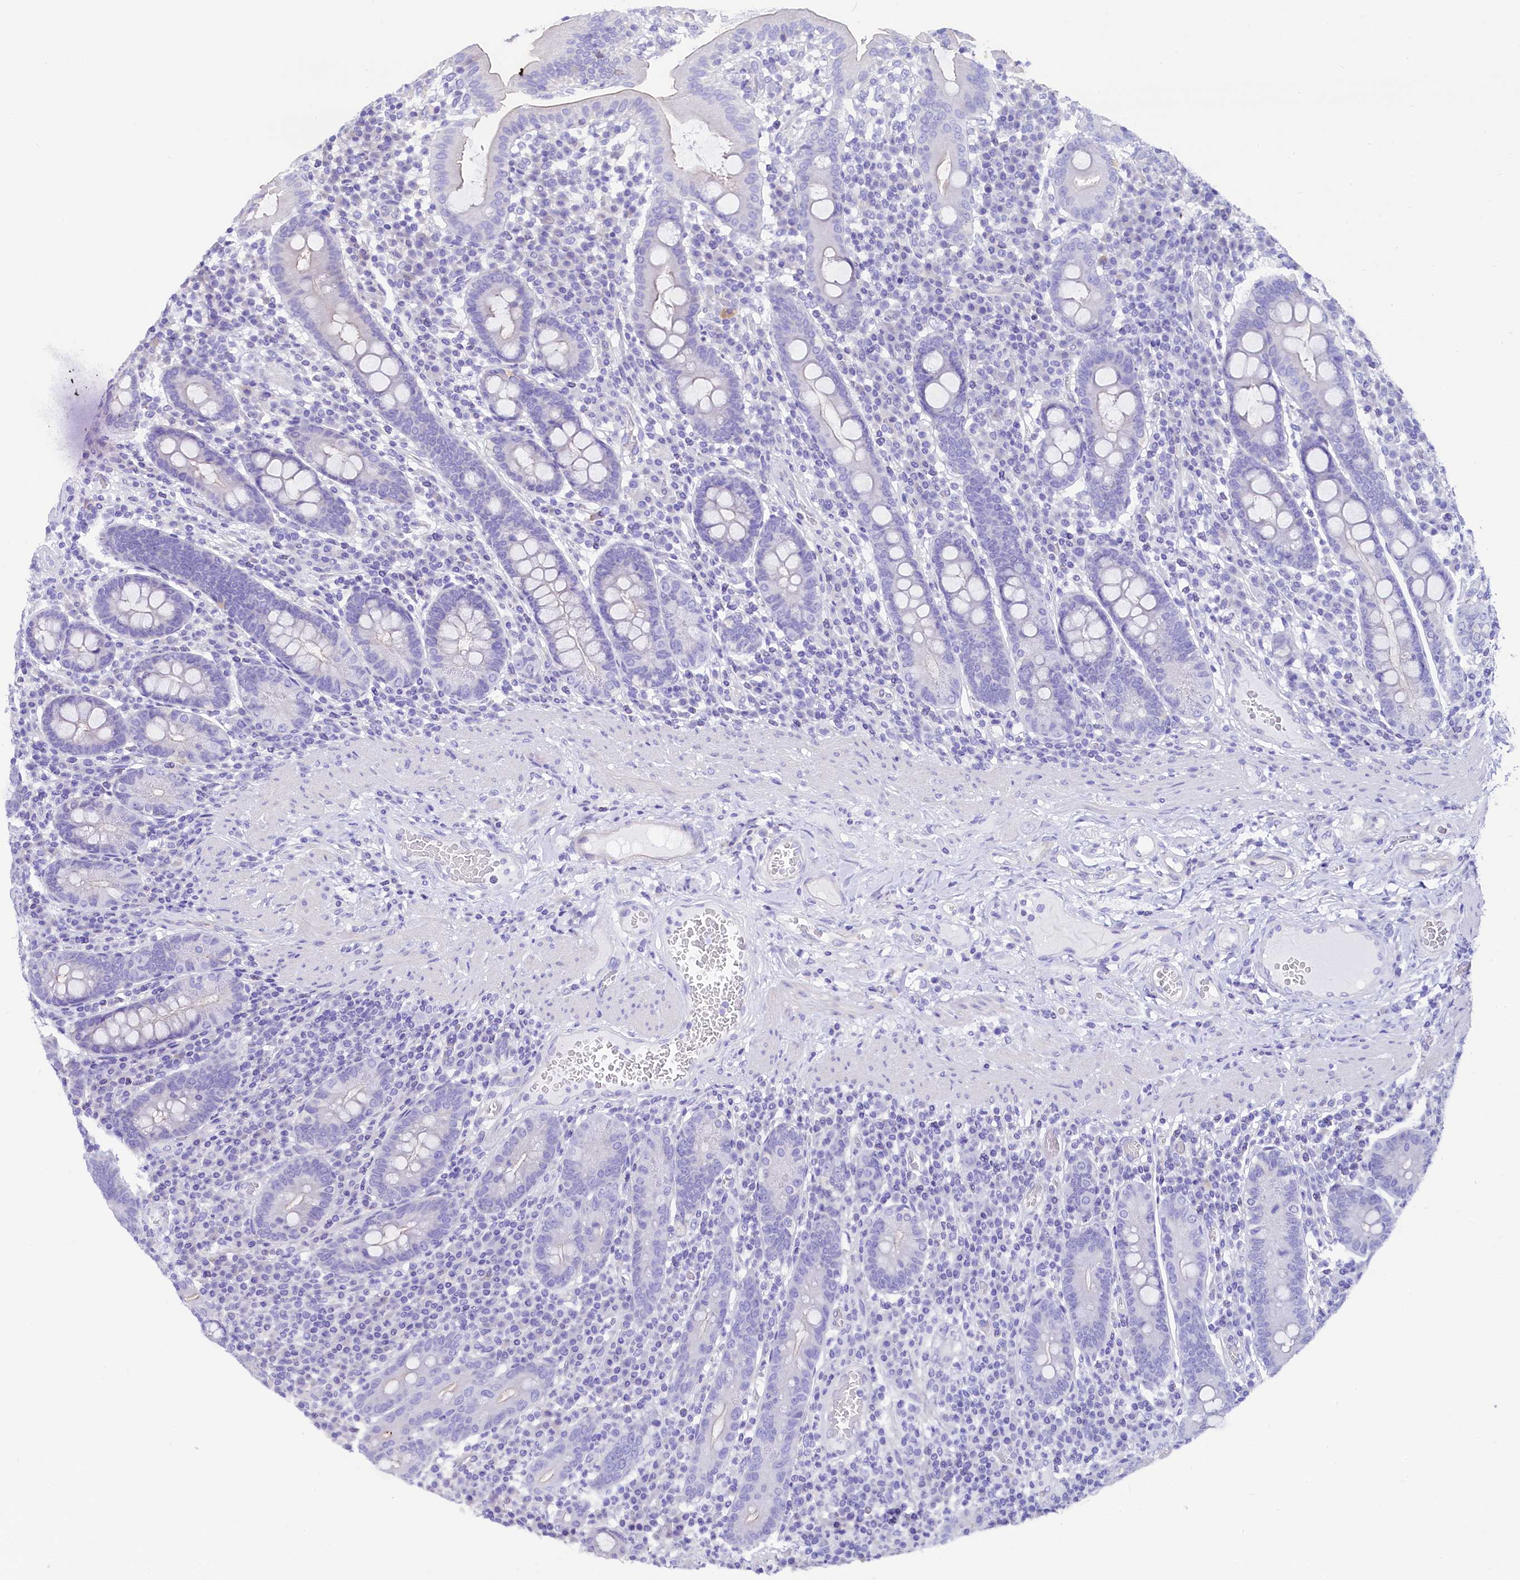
{"staining": {"intensity": "negative", "quantity": "none", "location": "none"}, "tissue": "duodenum", "cell_type": "Glandular cells", "image_type": "normal", "snomed": [{"axis": "morphology", "description": "Normal tissue, NOS"}, {"axis": "morphology", "description": "Adenocarcinoma, NOS"}, {"axis": "topography", "description": "Pancreas"}, {"axis": "topography", "description": "Duodenum"}], "caption": "Immunohistochemical staining of benign duodenum reveals no significant staining in glandular cells. (DAB (3,3'-diaminobenzidine) immunohistochemistry (IHC), high magnification).", "gene": "RBP3", "patient": {"sex": "male", "age": 50}}